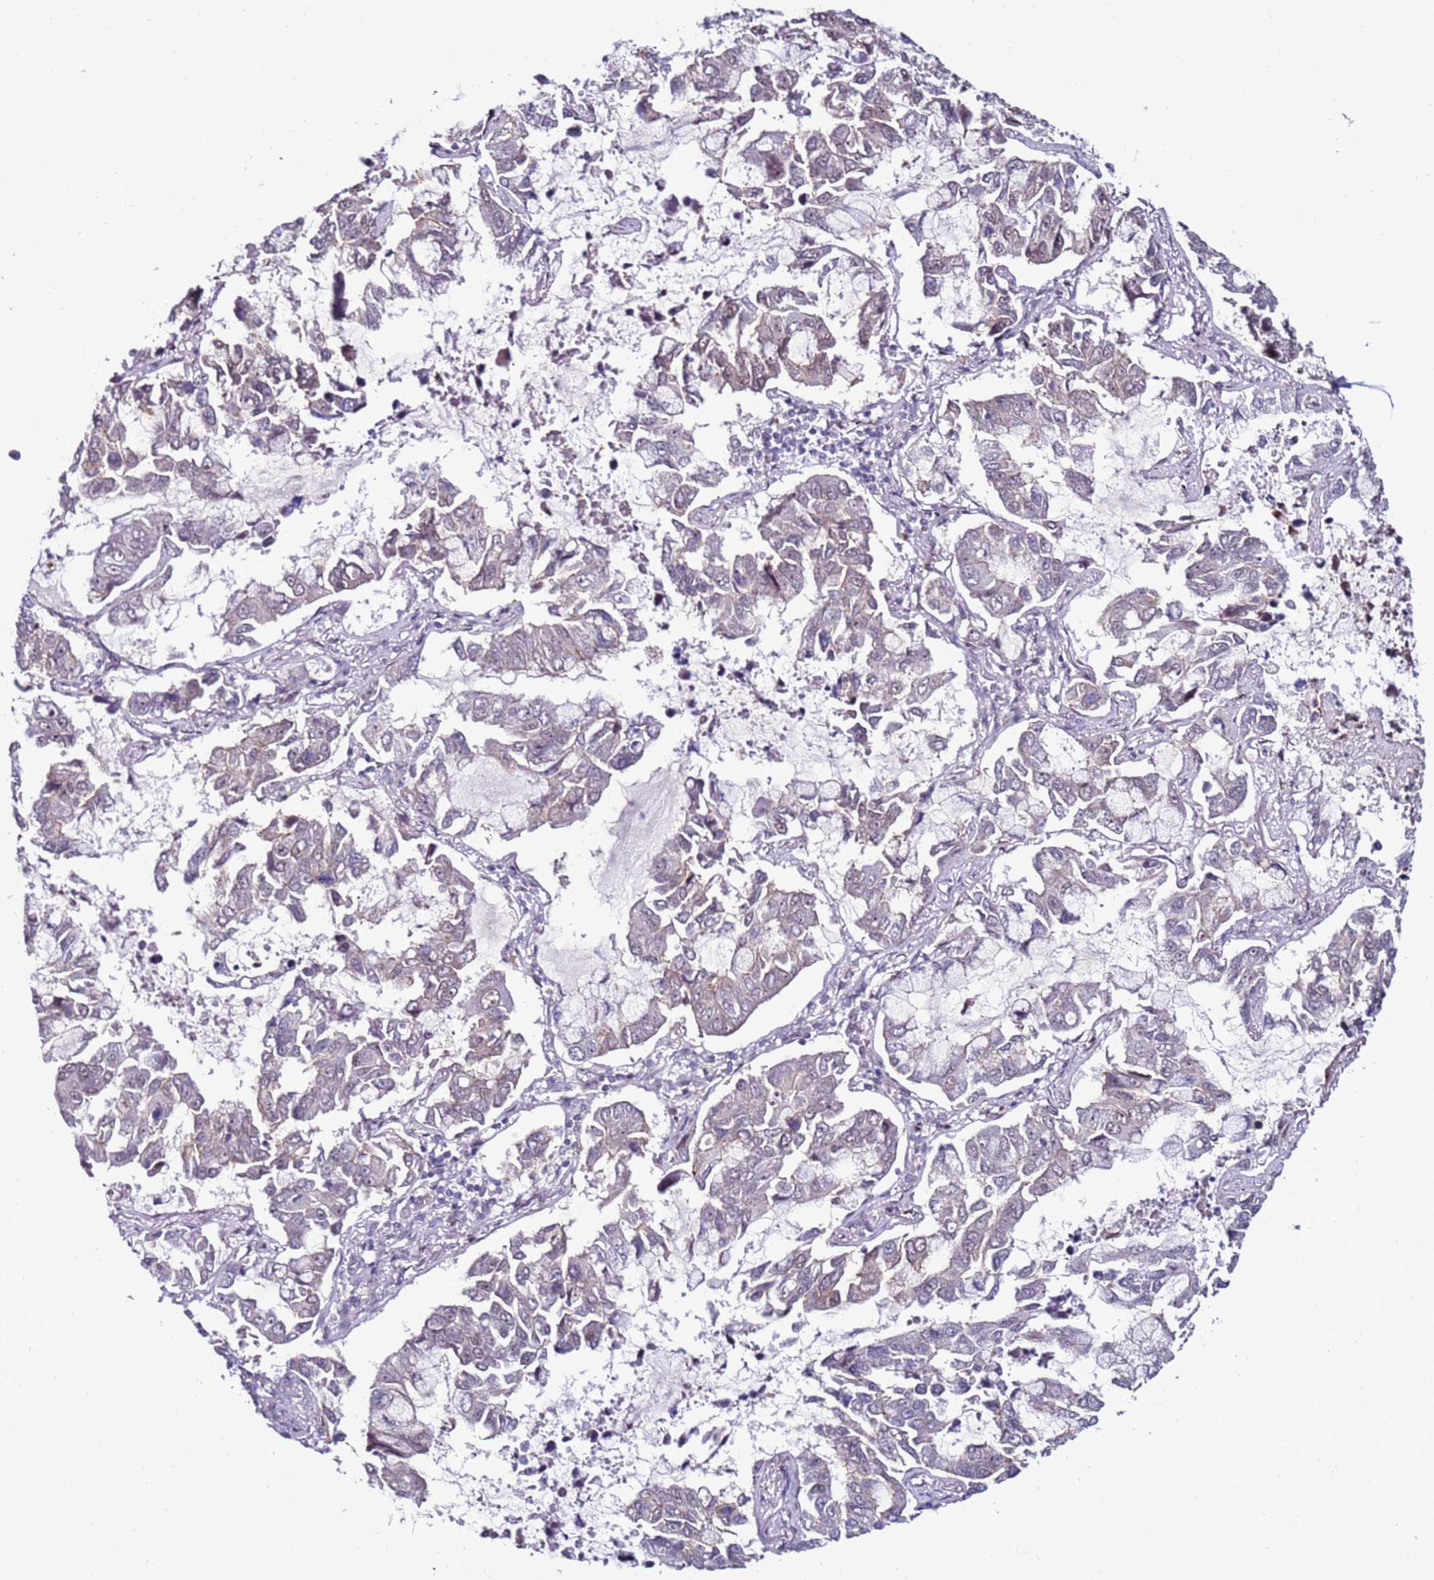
{"staining": {"intensity": "negative", "quantity": "none", "location": "none"}, "tissue": "lung cancer", "cell_type": "Tumor cells", "image_type": "cancer", "snomed": [{"axis": "morphology", "description": "Adenocarcinoma, NOS"}, {"axis": "topography", "description": "Lung"}], "caption": "IHC of adenocarcinoma (lung) reveals no staining in tumor cells. (Immunohistochemistry (ihc), brightfield microscopy, high magnification).", "gene": "KPNA4", "patient": {"sex": "male", "age": 64}}